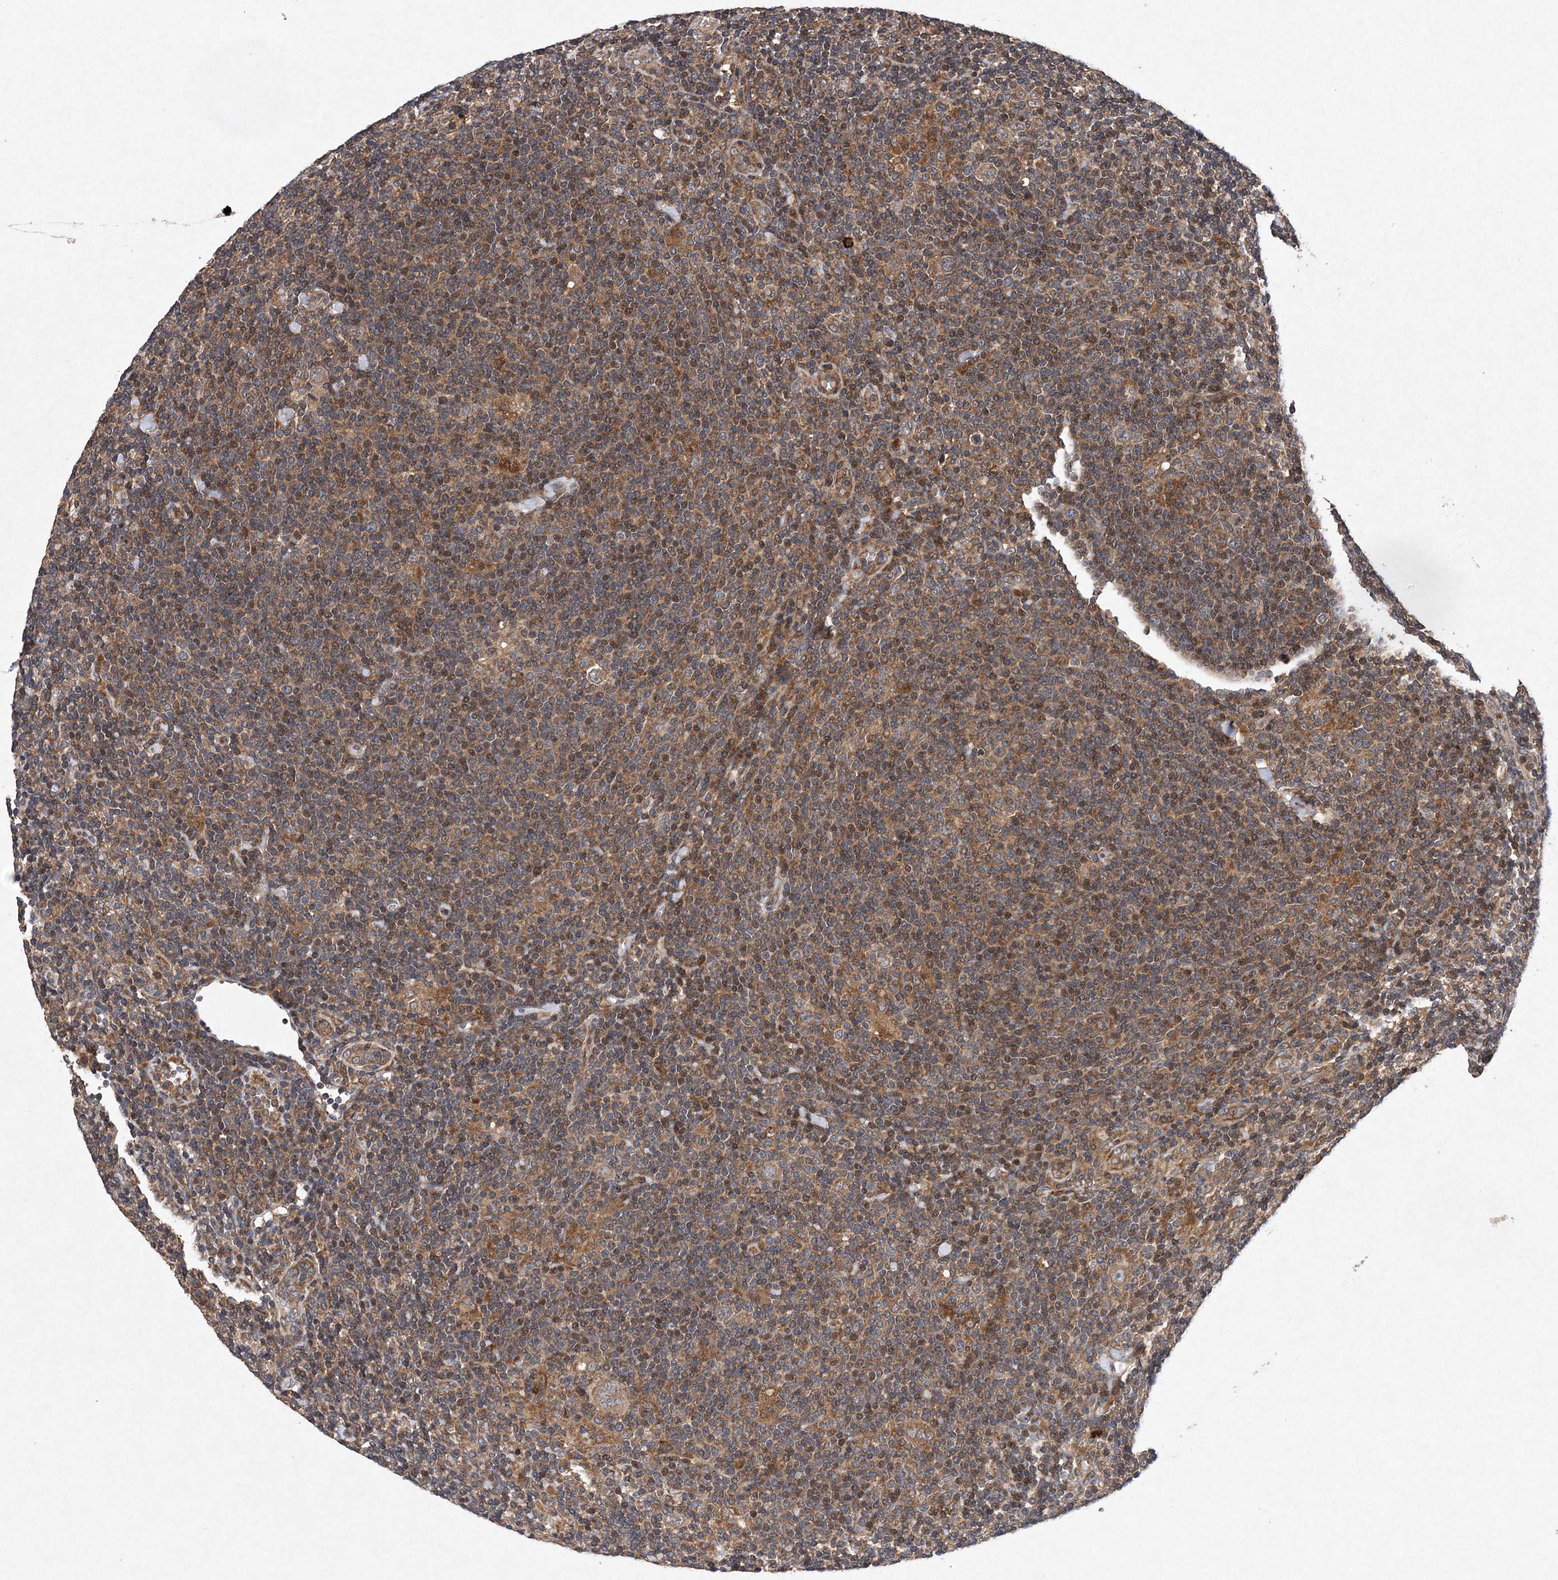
{"staining": {"intensity": "weak", "quantity": ">75%", "location": "cytoplasmic/membranous"}, "tissue": "lymphoma", "cell_type": "Tumor cells", "image_type": "cancer", "snomed": [{"axis": "morphology", "description": "Hodgkin's disease, NOS"}, {"axis": "topography", "description": "Lymph node"}], "caption": "The micrograph reveals immunohistochemical staining of lymphoma. There is weak cytoplasmic/membranous staining is identified in approximately >75% of tumor cells. (DAB (3,3'-diaminobenzidine) IHC with brightfield microscopy, high magnification).", "gene": "PROSER1", "patient": {"sex": "female", "age": 57}}